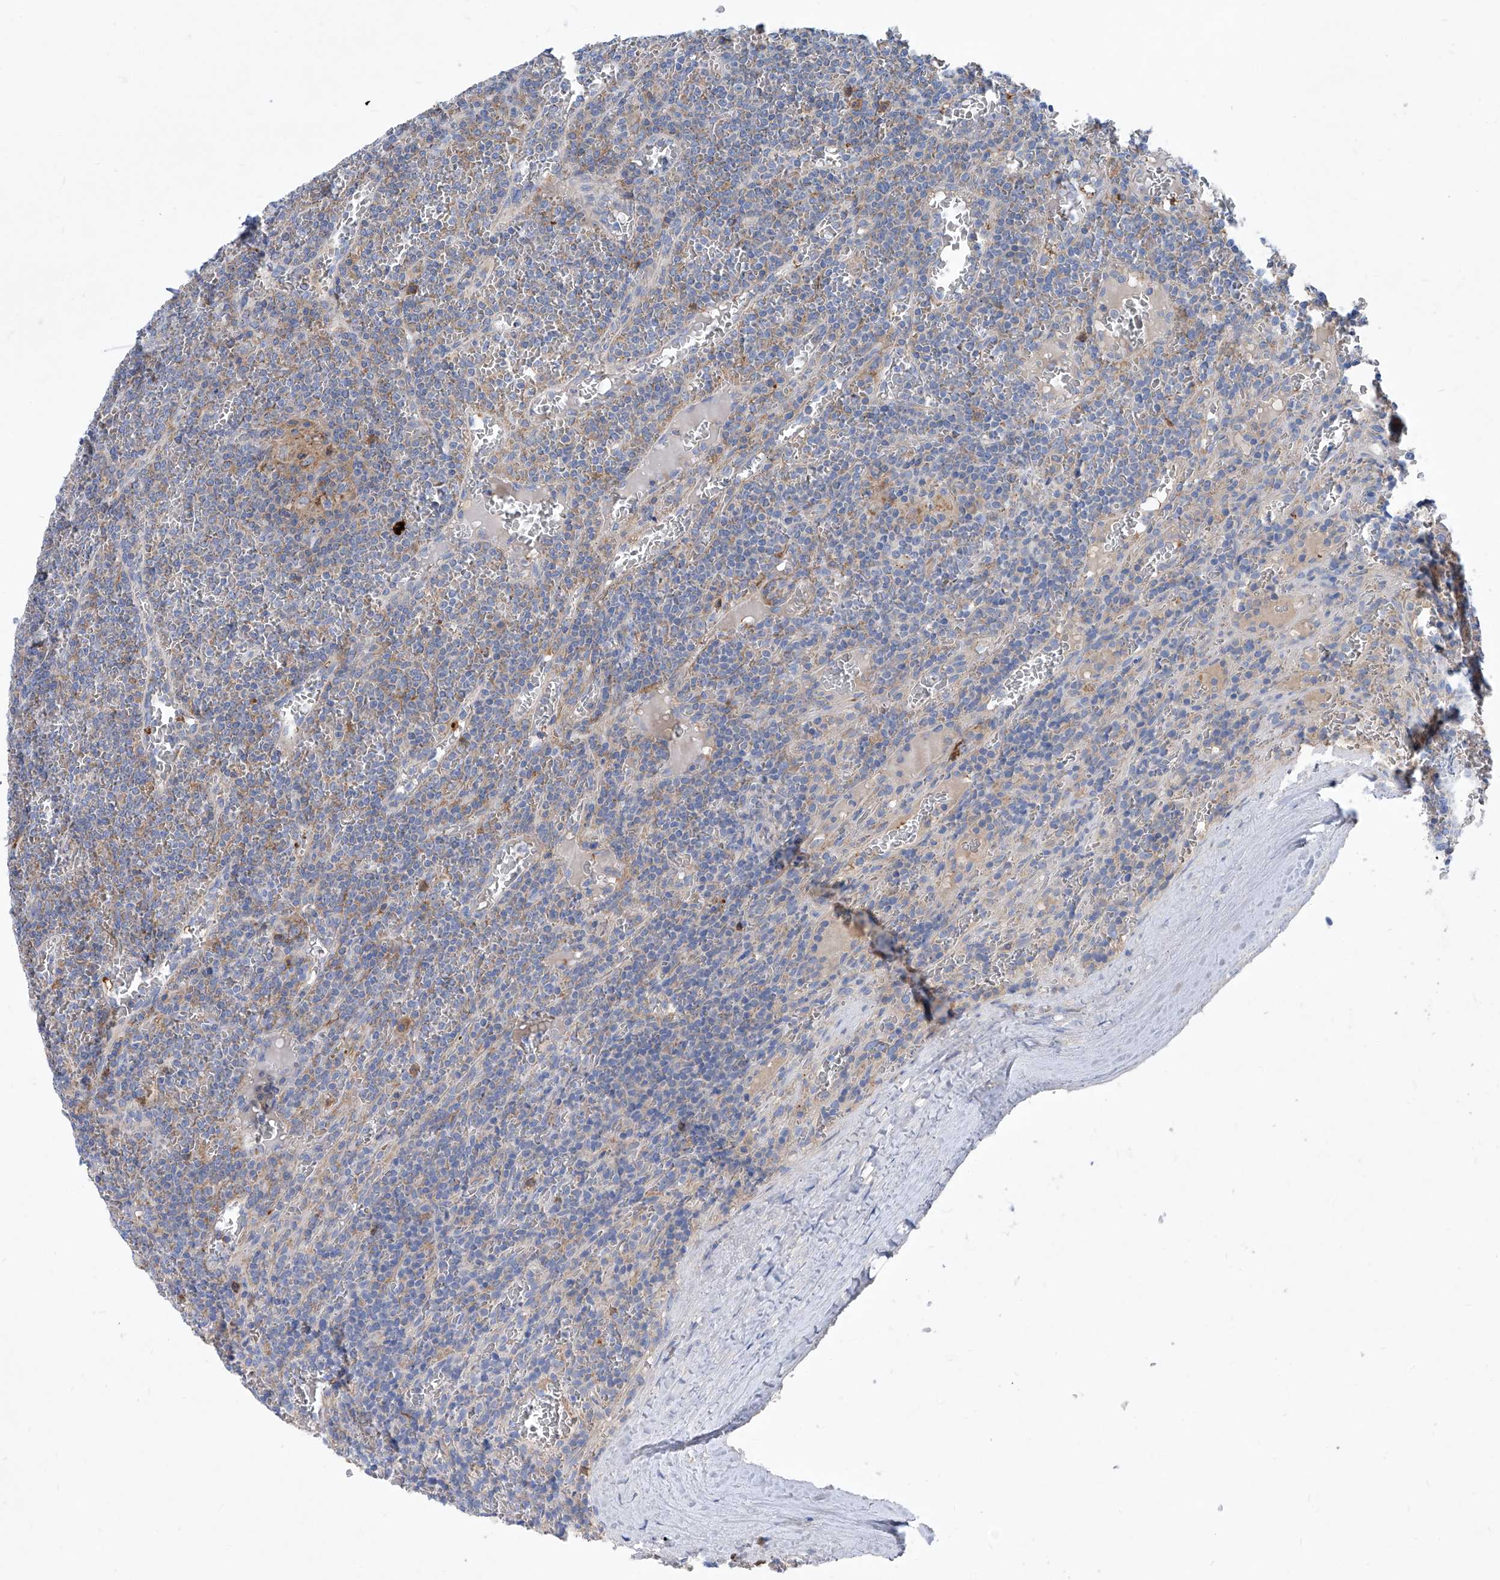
{"staining": {"intensity": "weak", "quantity": "<25%", "location": "cytoplasmic/membranous"}, "tissue": "lymphoma", "cell_type": "Tumor cells", "image_type": "cancer", "snomed": [{"axis": "morphology", "description": "Malignant lymphoma, non-Hodgkin's type, Low grade"}, {"axis": "topography", "description": "Spleen"}], "caption": "Low-grade malignant lymphoma, non-Hodgkin's type was stained to show a protein in brown. There is no significant expression in tumor cells. (Brightfield microscopy of DAB immunohistochemistry (IHC) at high magnification).", "gene": "EPHA8", "patient": {"sex": "female", "age": 19}}